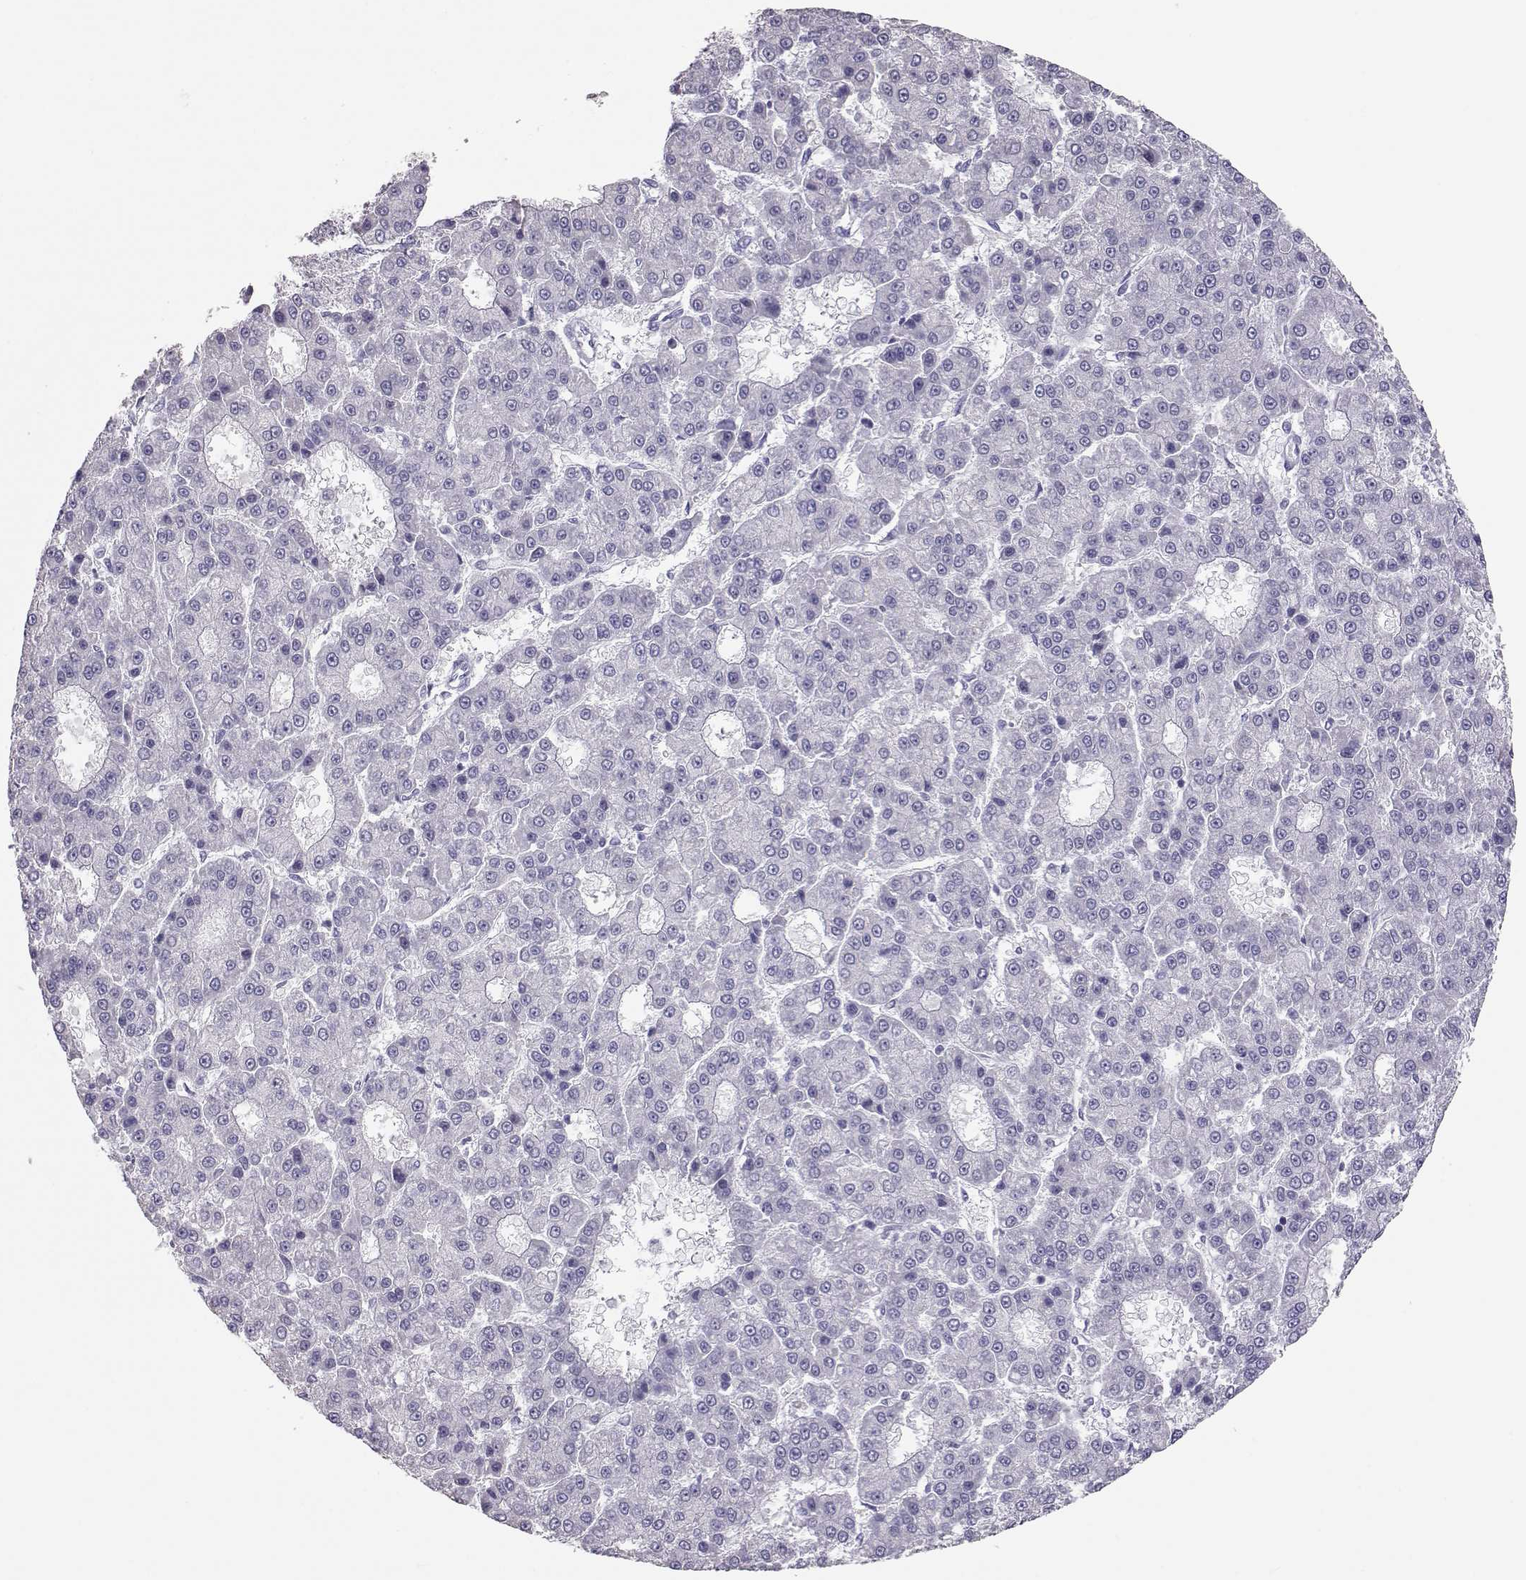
{"staining": {"intensity": "negative", "quantity": "none", "location": "none"}, "tissue": "liver cancer", "cell_type": "Tumor cells", "image_type": "cancer", "snomed": [{"axis": "morphology", "description": "Carcinoma, Hepatocellular, NOS"}, {"axis": "topography", "description": "Liver"}], "caption": "Photomicrograph shows no protein expression in tumor cells of liver cancer tissue.", "gene": "PMCH", "patient": {"sex": "male", "age": 70}}